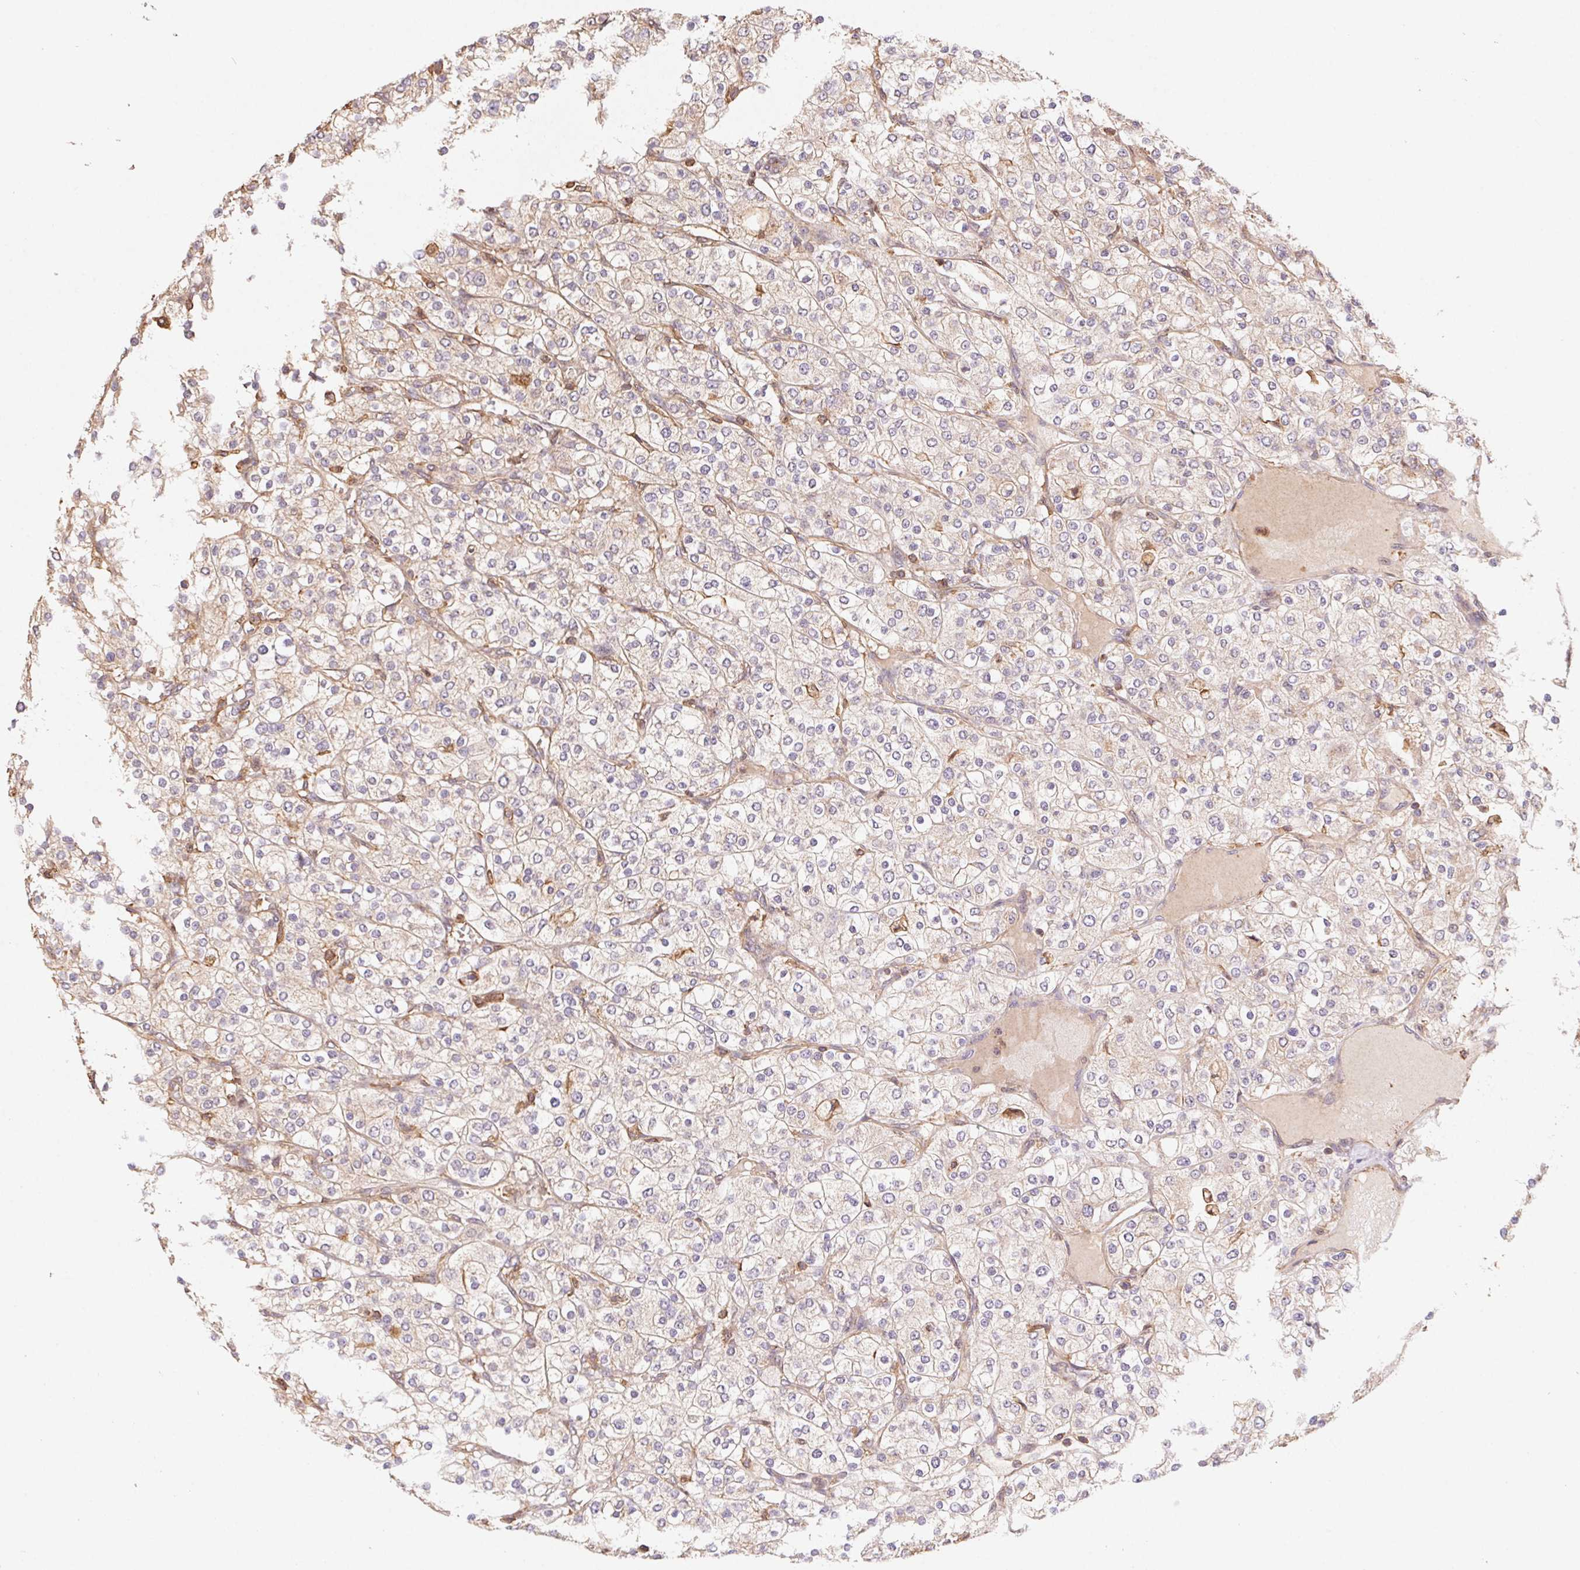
{"staining": {"intensity": "weak", "quantity": "25%-75%", "location": "cytoplasmic/membranous"}, "tissue": "renal cancer", "cell_type": "Tumor cells", "image_type": "cancer", "snomed": [{"axis": "morphology", "description": "Adenocarcinoma, NOS"}, {"axis": "topography", "description": "Kidney"}], "caption": "Approximately 25%-75% of tumor cells in renal cancer (adenocarcinoma) show weak cytoplasmic/membranous protein staining as visualized by brown immunohistochemical staining.", "gene": "ATG10", "patient": {"sex": "male", "age": 80}}